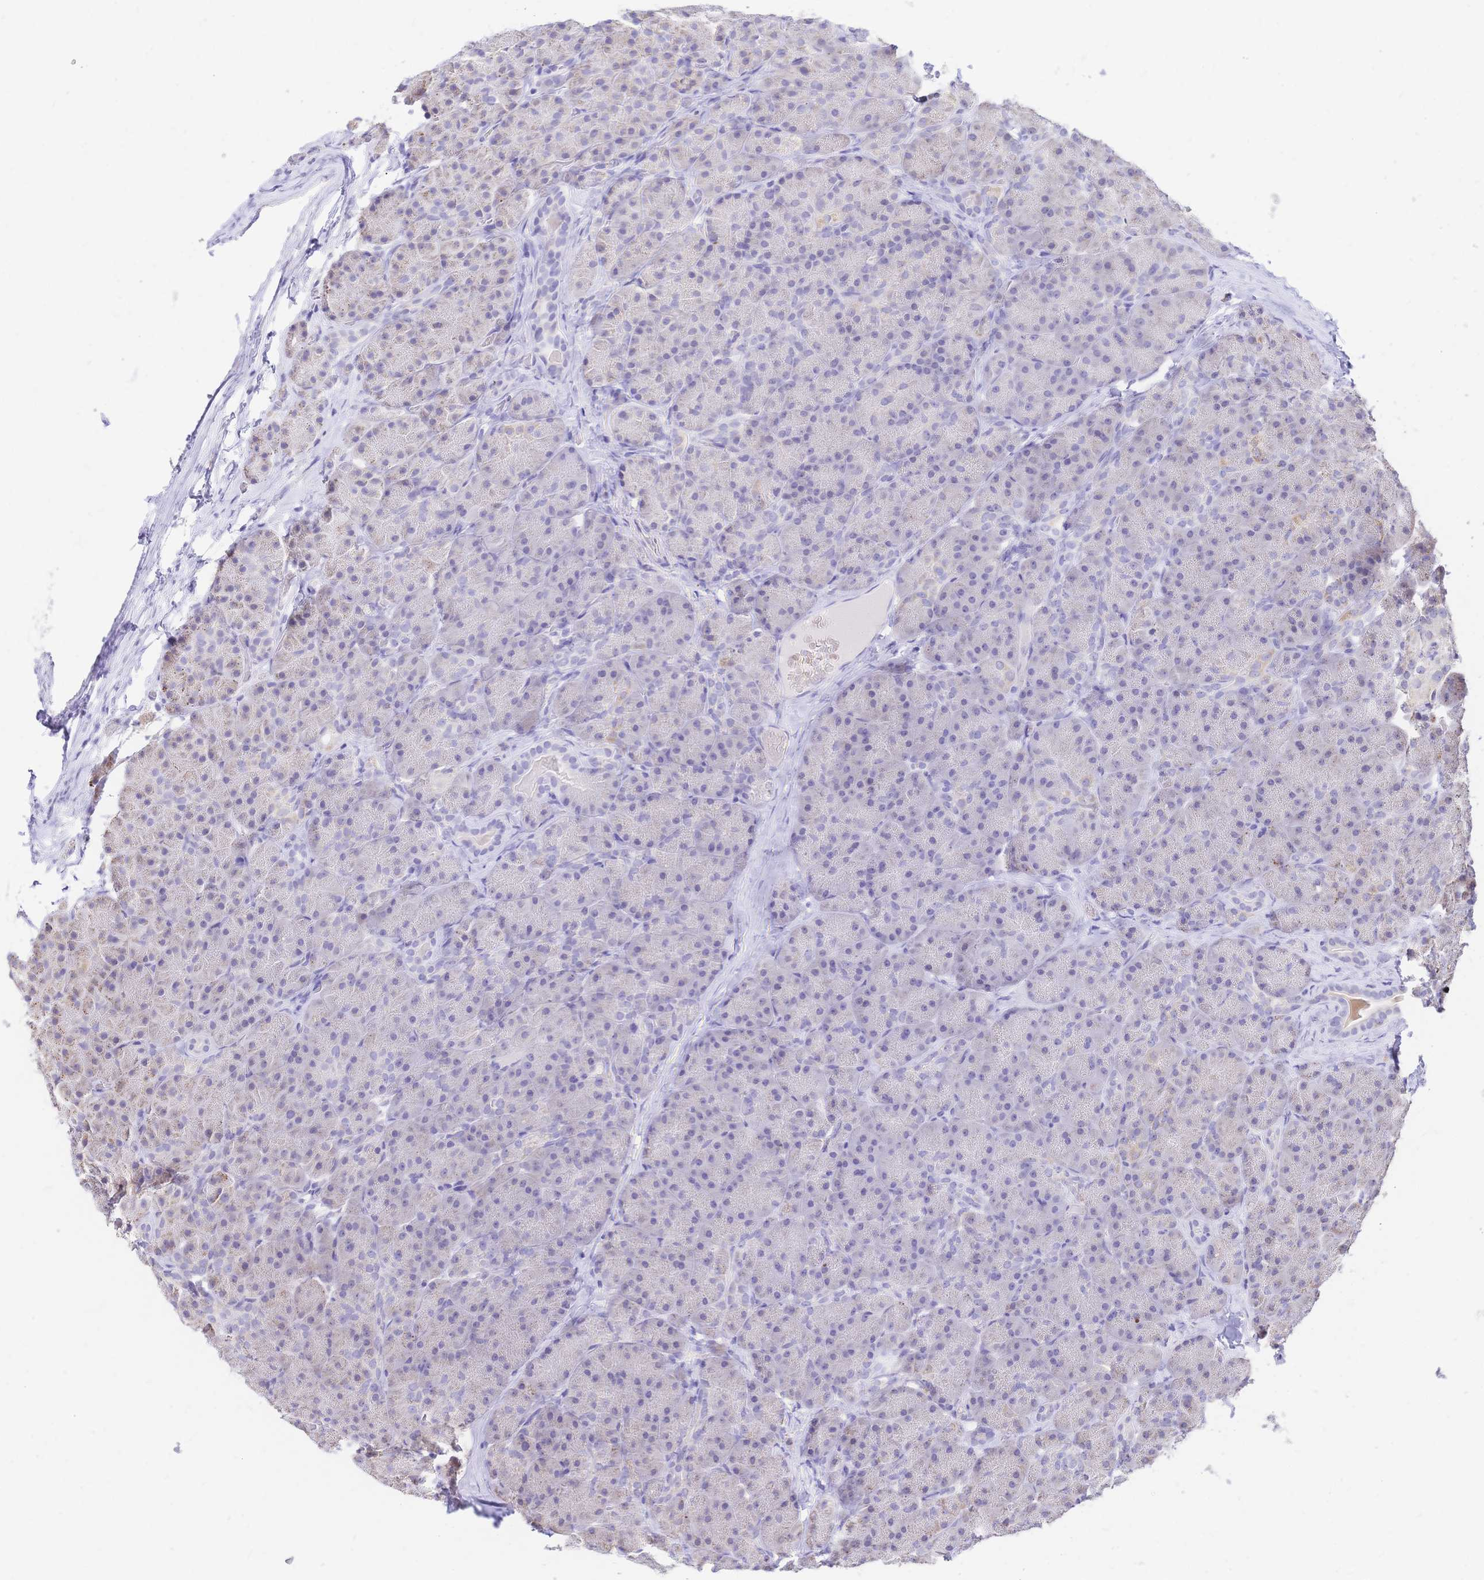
{"staining": {"intensity": "weak", "quantity": "<25%", "location": "cytoplasmic/membranous"}, "tissue": "pancreas", "cell_type": "Exocrine glandular cells", "image_type": "normal", "snomed": [{"axis": "morphology", "description": "Normal tissue, NOS"}, {"axis": "topography", "description": "Pancreas"}], "caption": "This is an immunohistochemistry micrograph of benign pancreas. There is no staining in exocrine glandular cells.", "gene": "CLEC18A", "patient": {"sex": "male", "age": 57}}